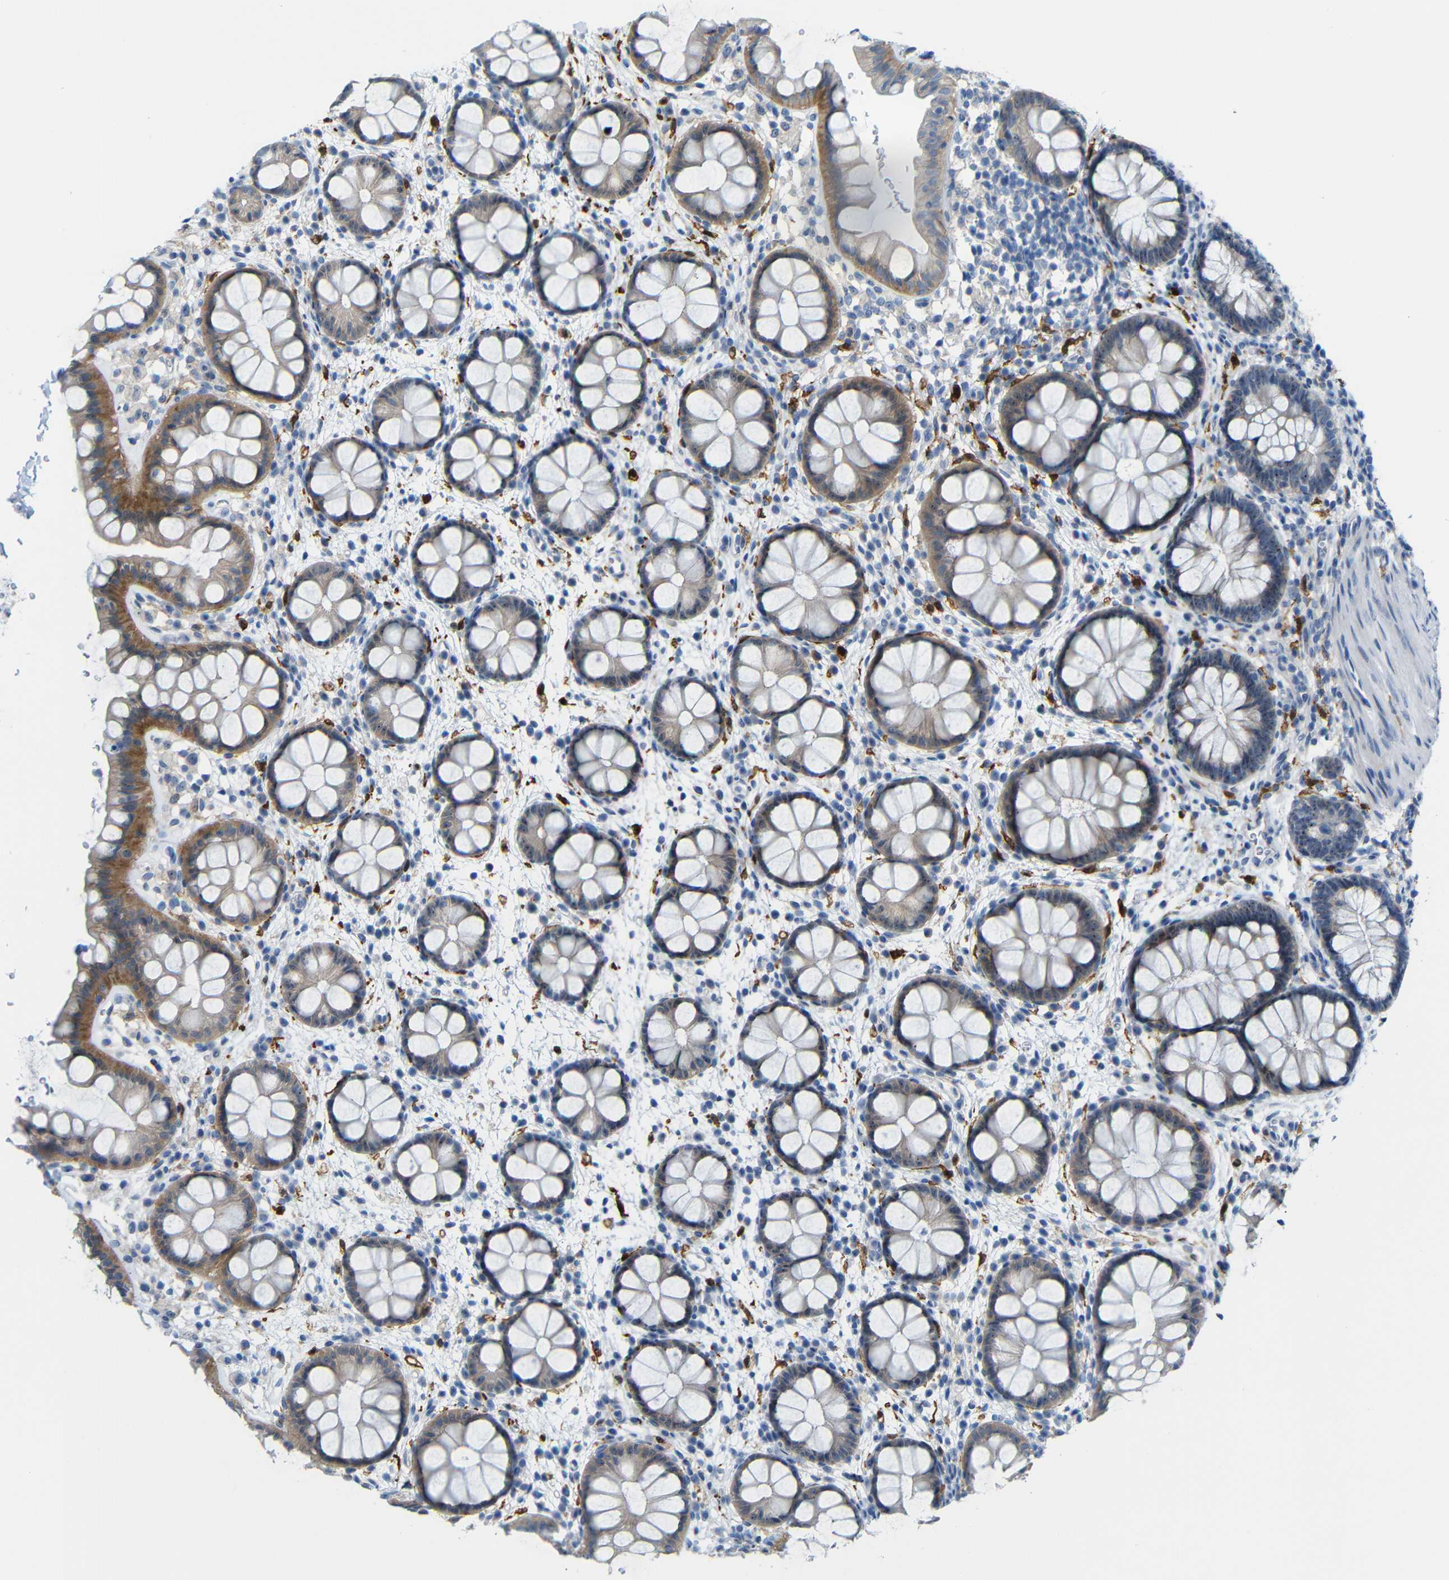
{"staining": {"intensity": "moderate", "quantity": "25%-75%", "location": "cytoplasmic/membranous,nuclear"}, "tissue": "rectum", "cell_type": "Glandular cells", "image_type": "normal", "snomed": [{"axis": "morphology", "description": "Normal tissue, NOS"}, {"axis": "topography", "description": "Rectum"}], "caption": "The immunohistochemical stain shows moderate cytoplasmic/membranous,nuclear positivity in glandular cells of normal rectum.", "gene": "C1orf210", "patient": {"sex": "female", "age": 24}}